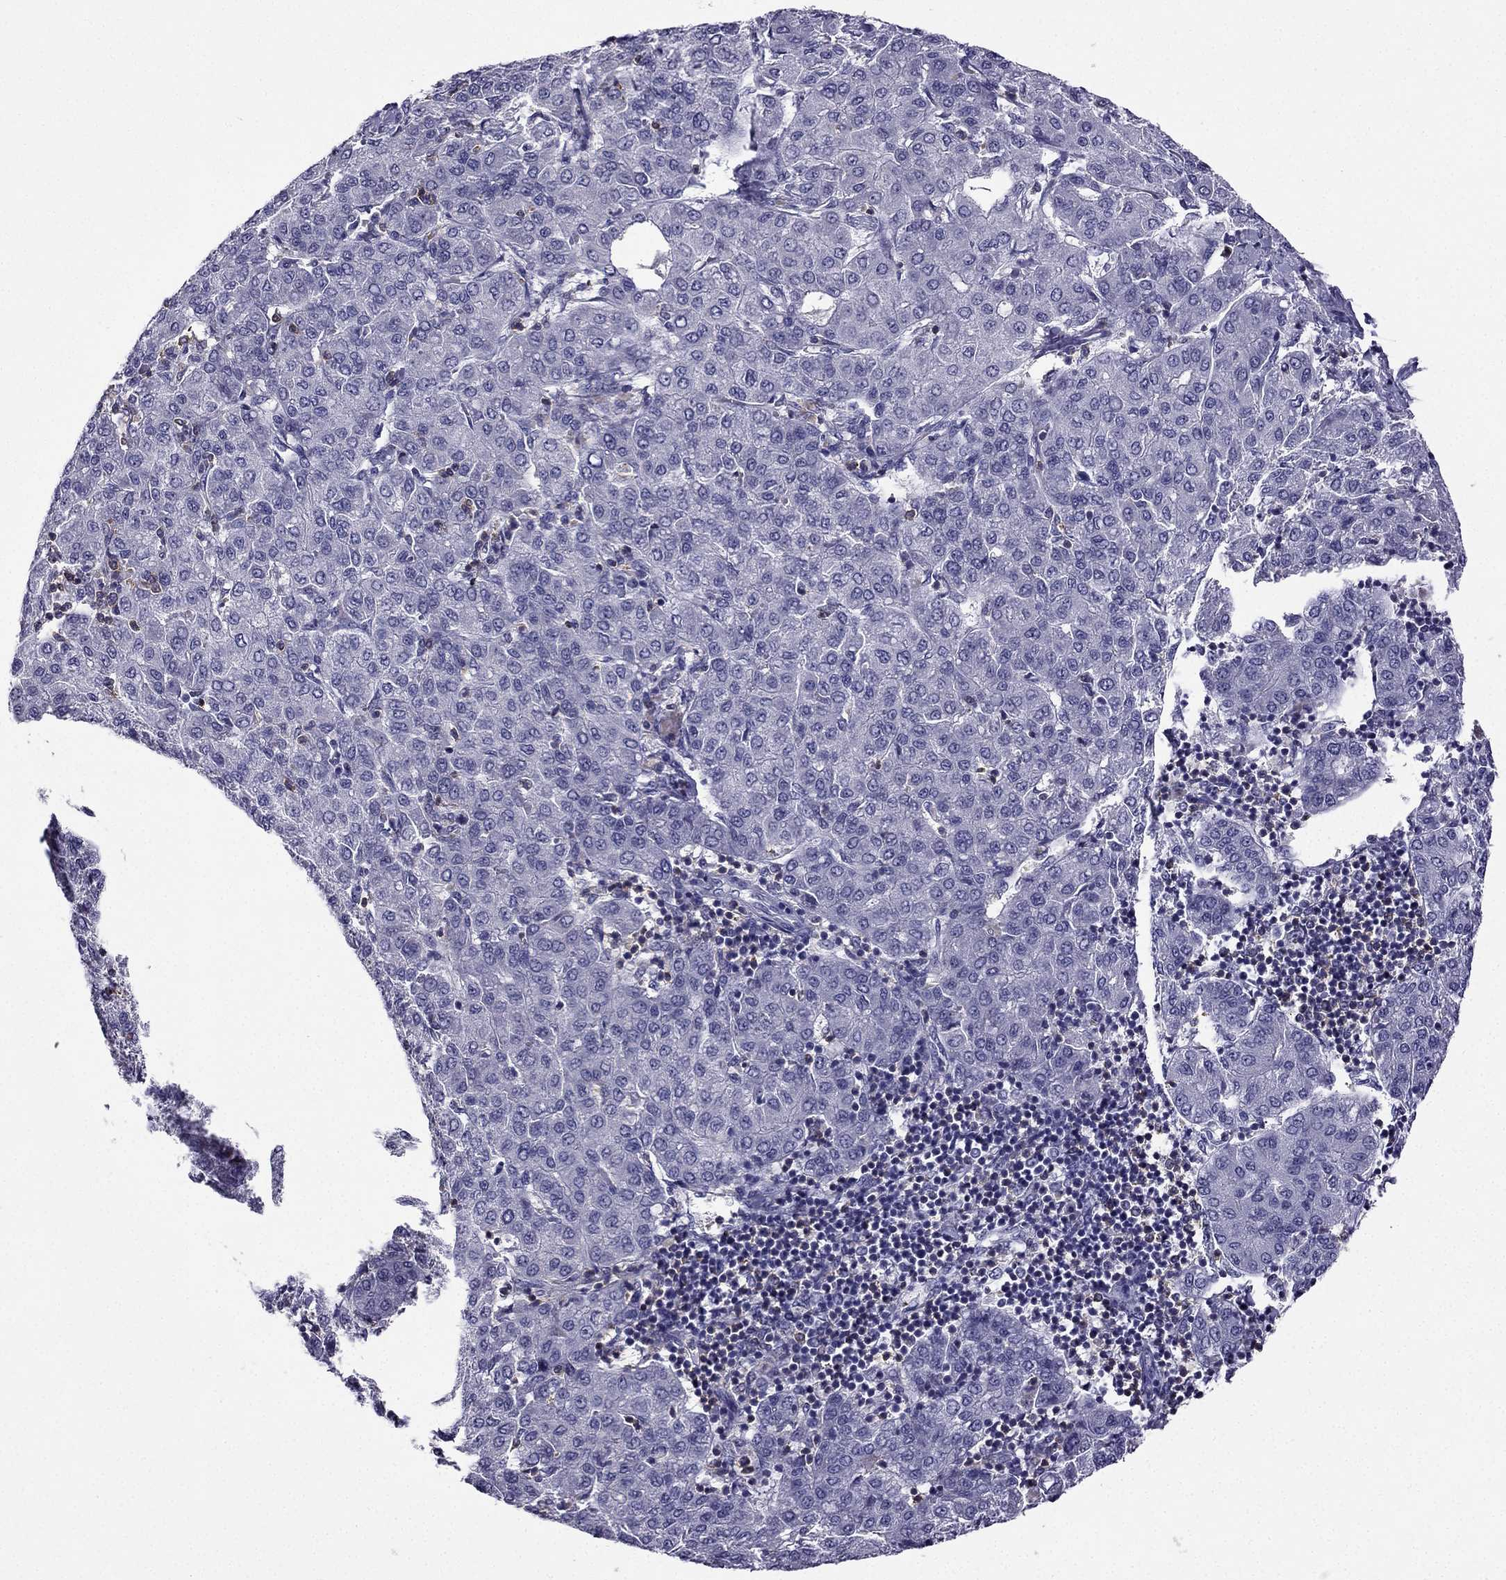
{"staining": {"intensity": "negative", "quantity": "none", "location": "none"}, "tissue": "liver cancer", "cell_type": "Tumor cells", "image_type": "cancer", "snomed": [{"axis": "morphology", "description": "Carcinoma, Hepatocellular, NOS"}, {"axis": "topography", "description": "Liver"}], "caption": "An immunohistochemistry image of liver cancer is shown. There is no staining in tumor cells of liver cancer.", "gene": "CCK", "patient": {"sex": "male", "age": 65}}